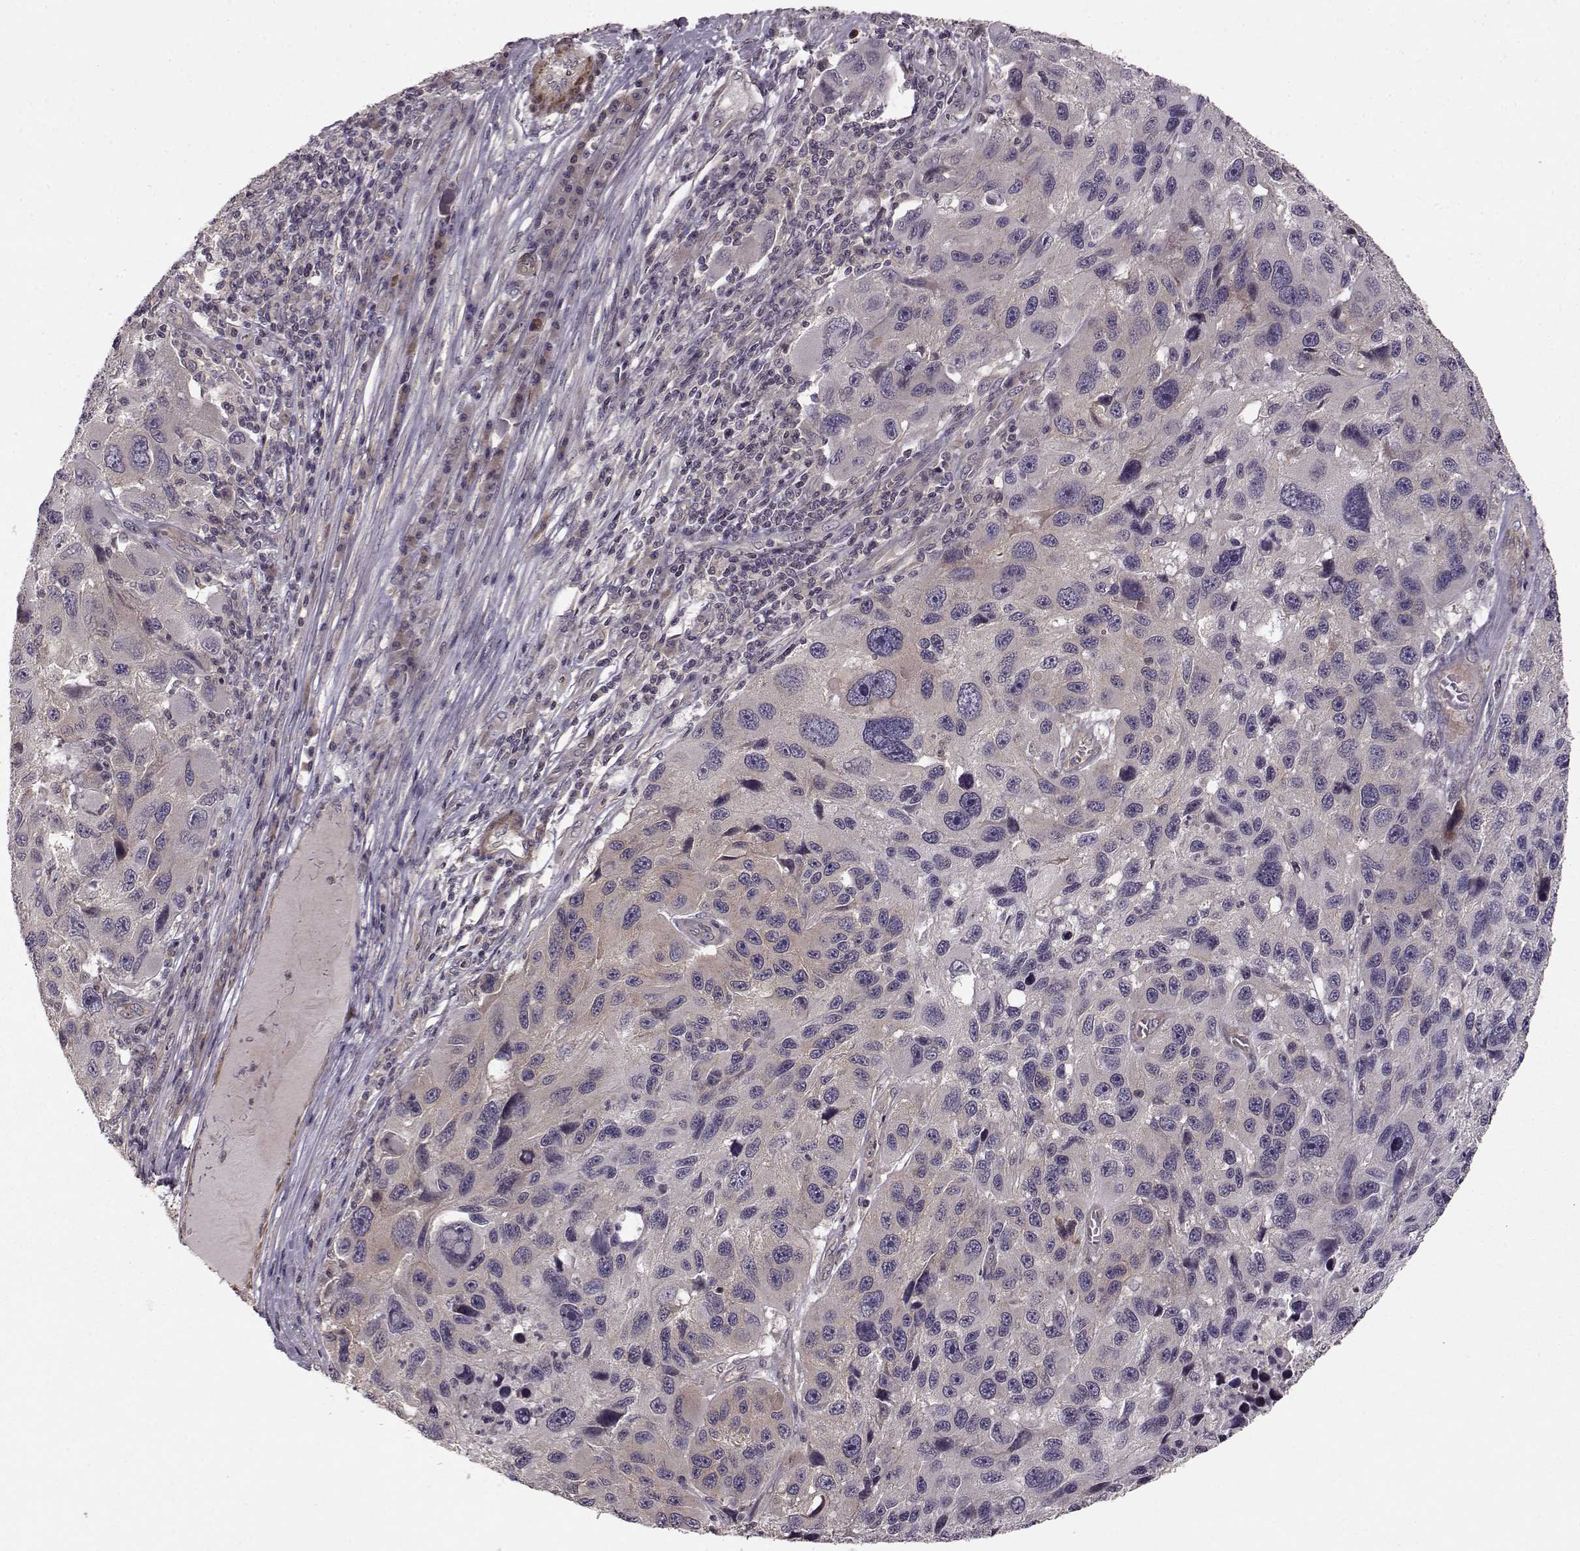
{"staining": {"intensity": "moderate", "quantity": "<25%", "location": "cytoplasmic/membranous"}, "tissue": "melanoma", "cell_type": "Tumor cells", "image_type": "cancer", "snomed": [{"axis": "morphology", "description": "Malignant melanoma, NOS"}, {"axis": "topography", "description": "Skin"}], "caption": "Approximately <25% of tumor cells in human melanoma show moderate cytoplasmic/membranous protein staining as visualized by brown immunohistochemical staining.", "gene": "SLAIN2", "patient": {"sex": "male", "age": 53}}